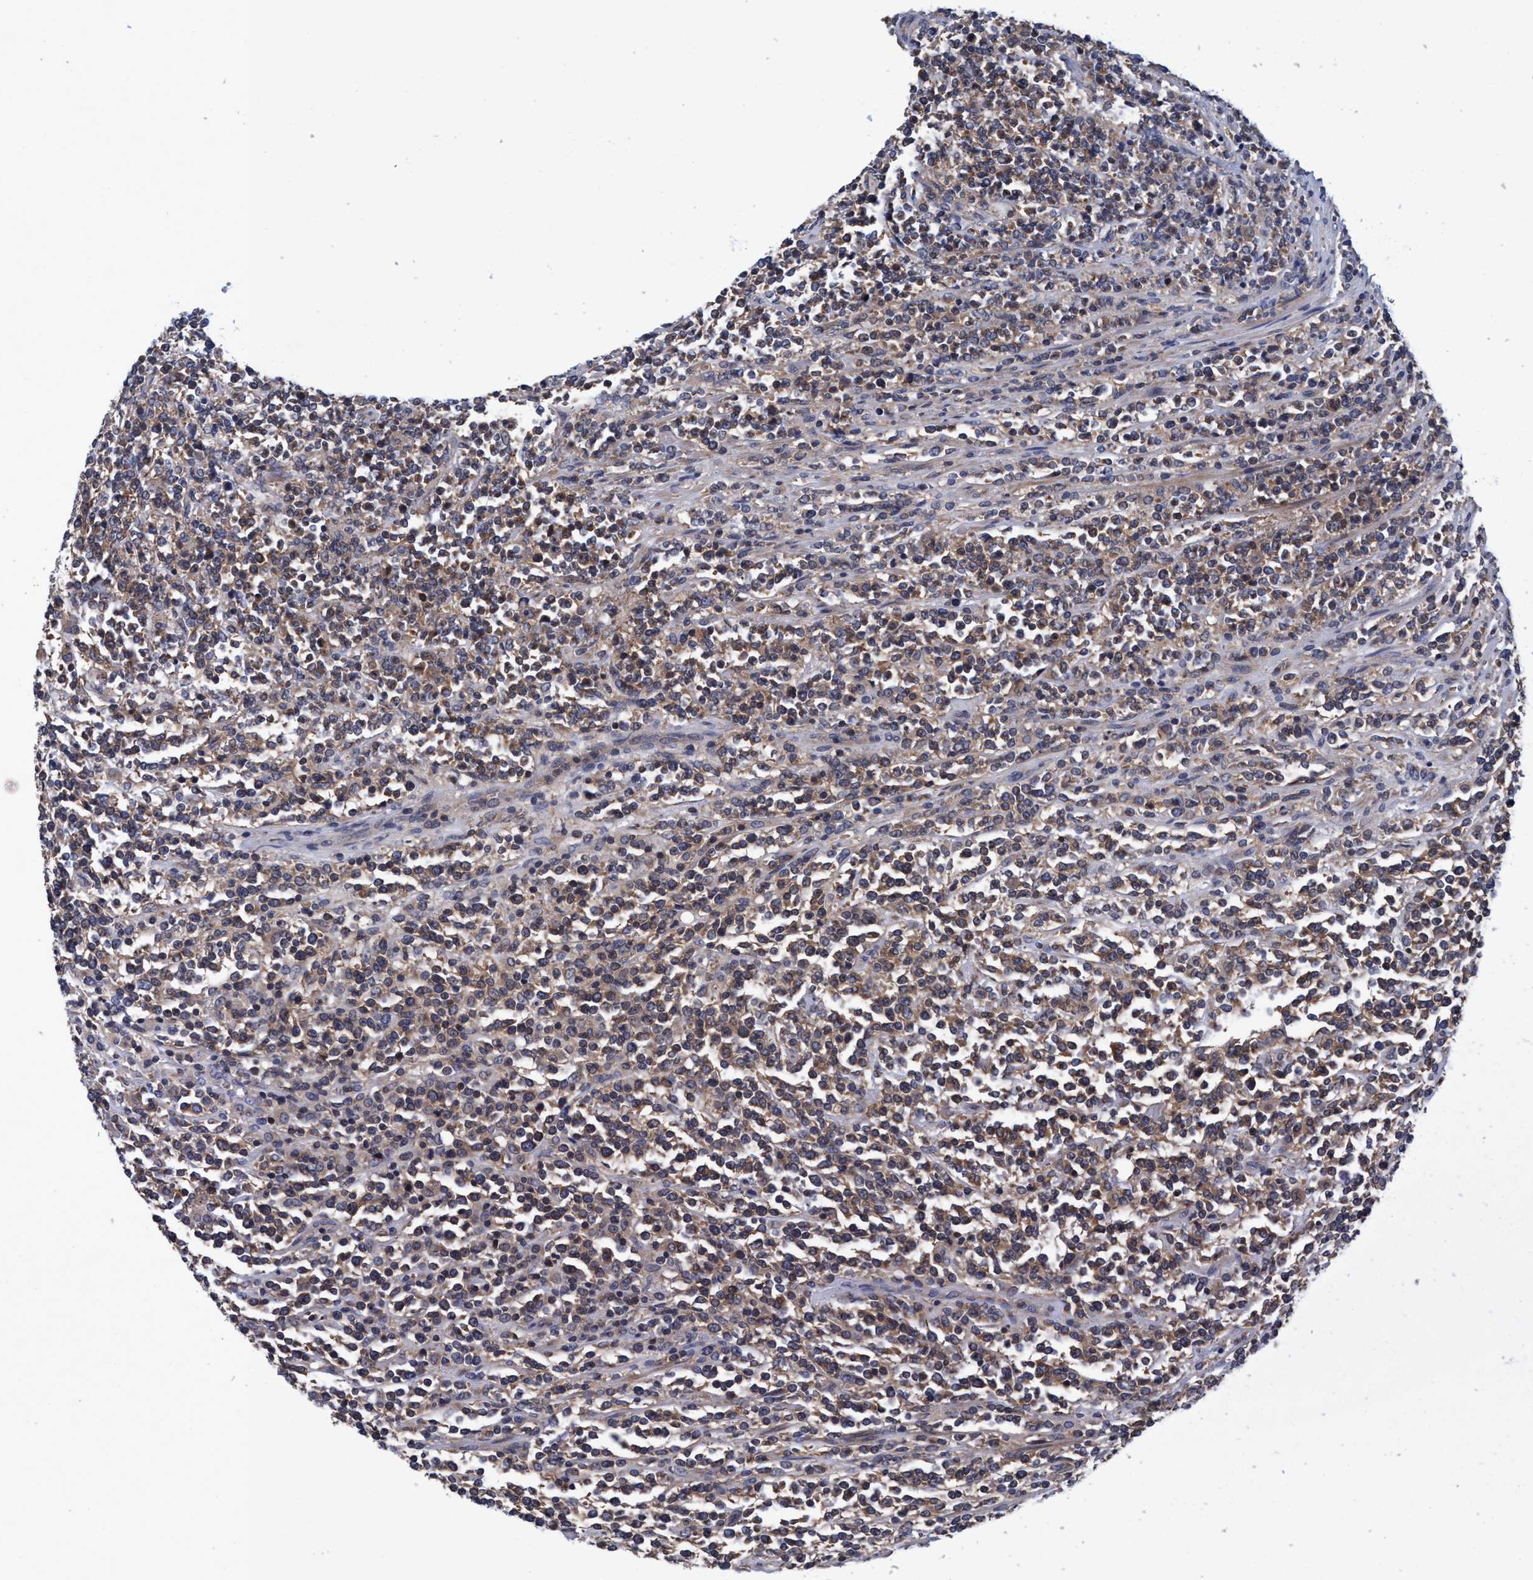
{"staining": {"intensity": "moderate", "quantity": ">75%", "location": "cytoplasmic/membranous"}, "tissue": "lymphoma", "cell_type": "Tumor cells", "image_type": "cancer", "snomed": [{"axis": "morphology", "description": "Malignant lymphoma, non-Hodgkin's type, High grade"}, {"axis": "topography", "description": "Soft tissue"}], "caption": "Immunohistochemistry micrograph of neoplastic tissue: lymphoma stained using immunohistochemistry shows medium levels of moderate protein expression localized specifically in the cytoplasmic/membranous of tumor cells, appearing as a cytoplasmic/membranous brown color.", "gene": "CALCOCO2", "patient": {"sex": "male", "age": 18}}